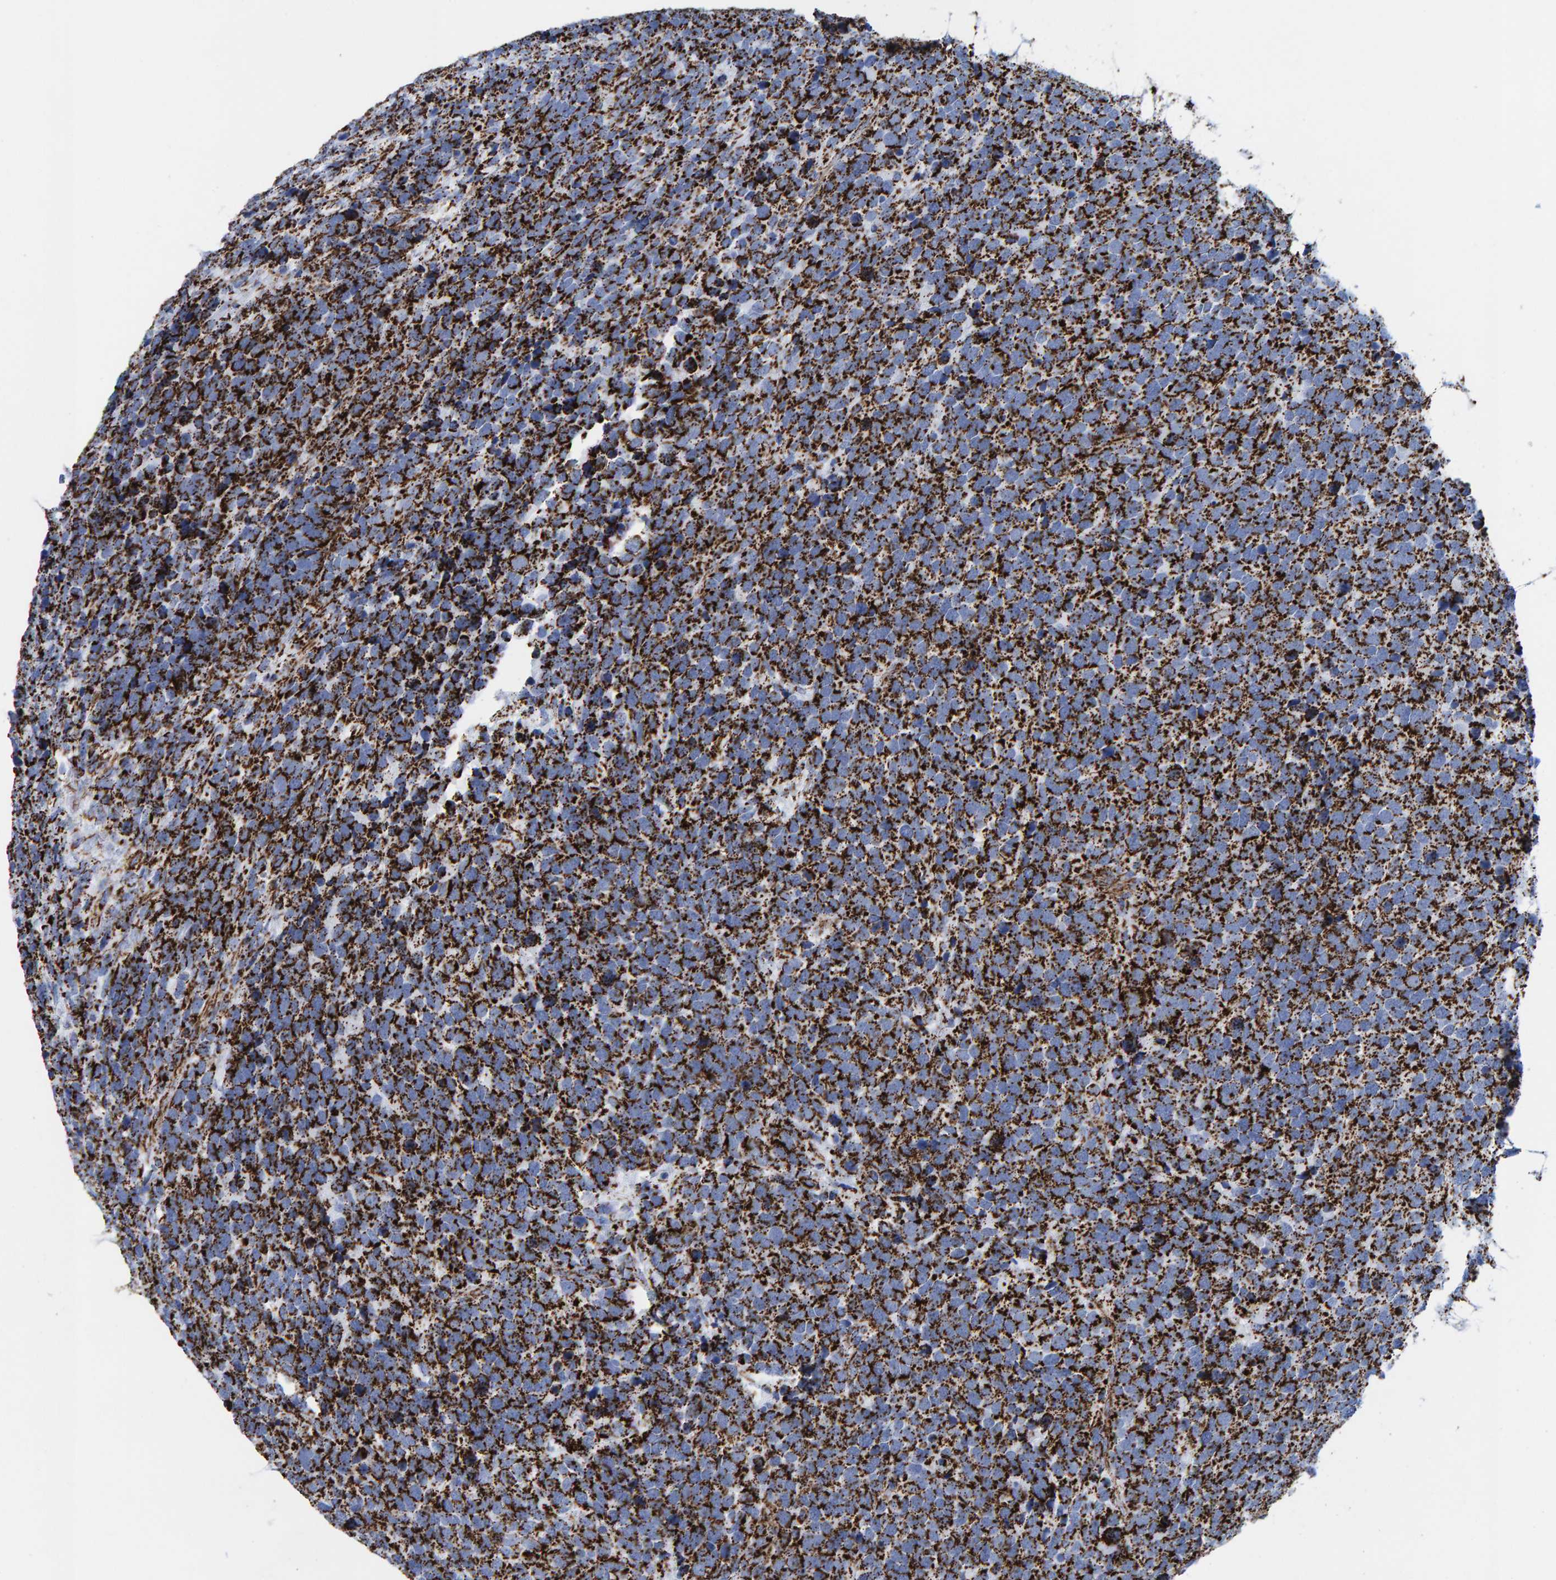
{"staining": {"intensity": "strong", "quantity": ">75%", "location": "cytoplasmic/membranous"}, "tissue": "urothelial cancer", "cell_type": "Tumor cells", "image_type": "cancer", "snomed": [{"axis": "morphology", "description": "Urothelial carcinoma, High grade"}, {"axis": "topography", "description": "Urinary bladder"}], "caption": "Immunohistochemical staining of human high-grade urothelial carcinoma exhibits high levels of strong cytoplasmic/membranous protein staining in about >75% of tumor cells.", "gene": "ENSG00000262660", "patient": {"sex": "female", "age": 82}}